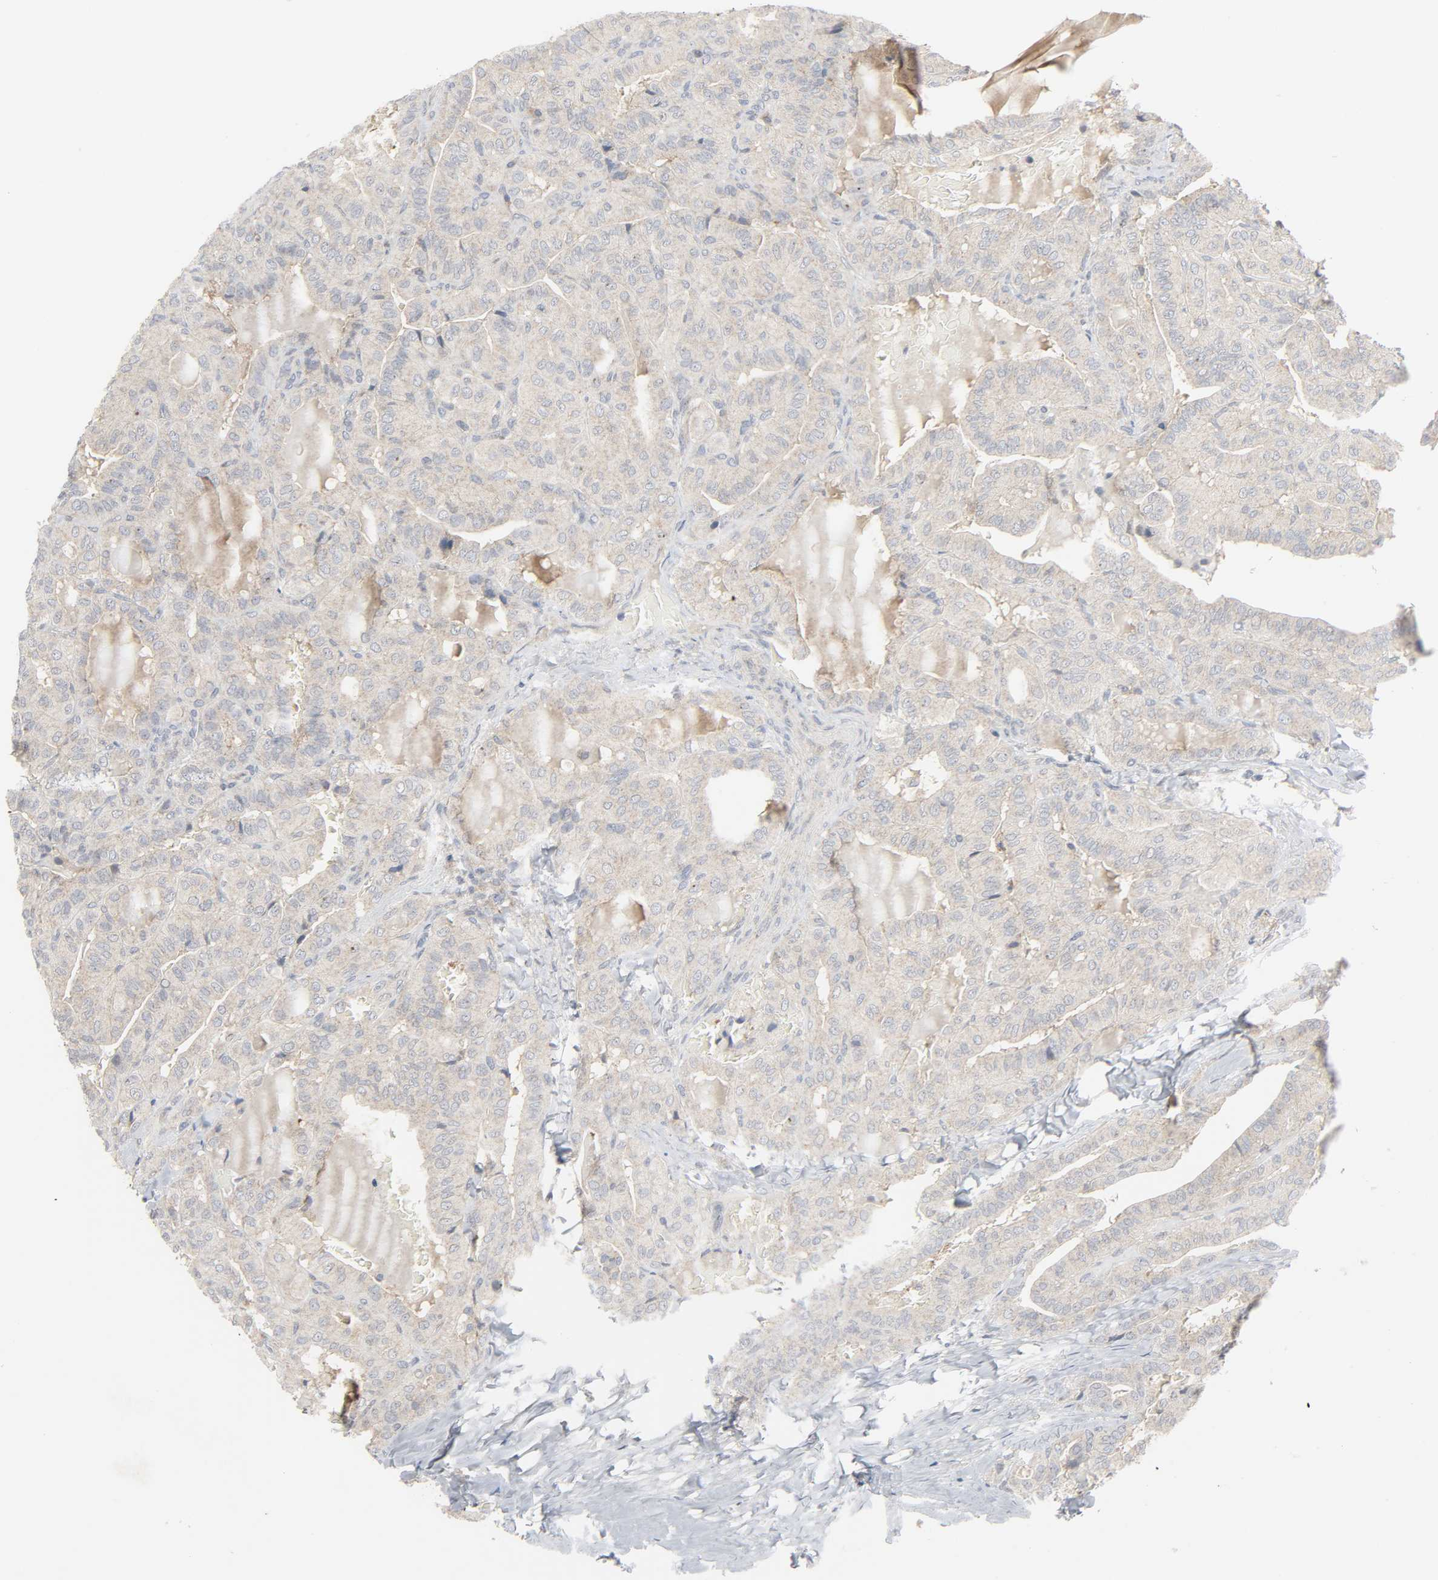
{"staining": {"intensity": "moderate", "quantity": ">75%", "location": "cytoplasmic/membranous"}, "tissue": "thyroid cancer", "cell_type": "Tumor cells", "image_type": "cancer", "snomed": [{"axis": "morphology", "description": "Papillary adenocarcinoma, NOS"}, {"axis": "topography", "description": "Thyroid gland"}], "caption": "Tumor cells display medium levels of moderate cytoplasmic/membranous positivity in about >75% of cells in human thyroid cancer (papillary adenocarcinoma).", "gene": "CLIP1", "patient": {"sex": "male", "age": 77}}